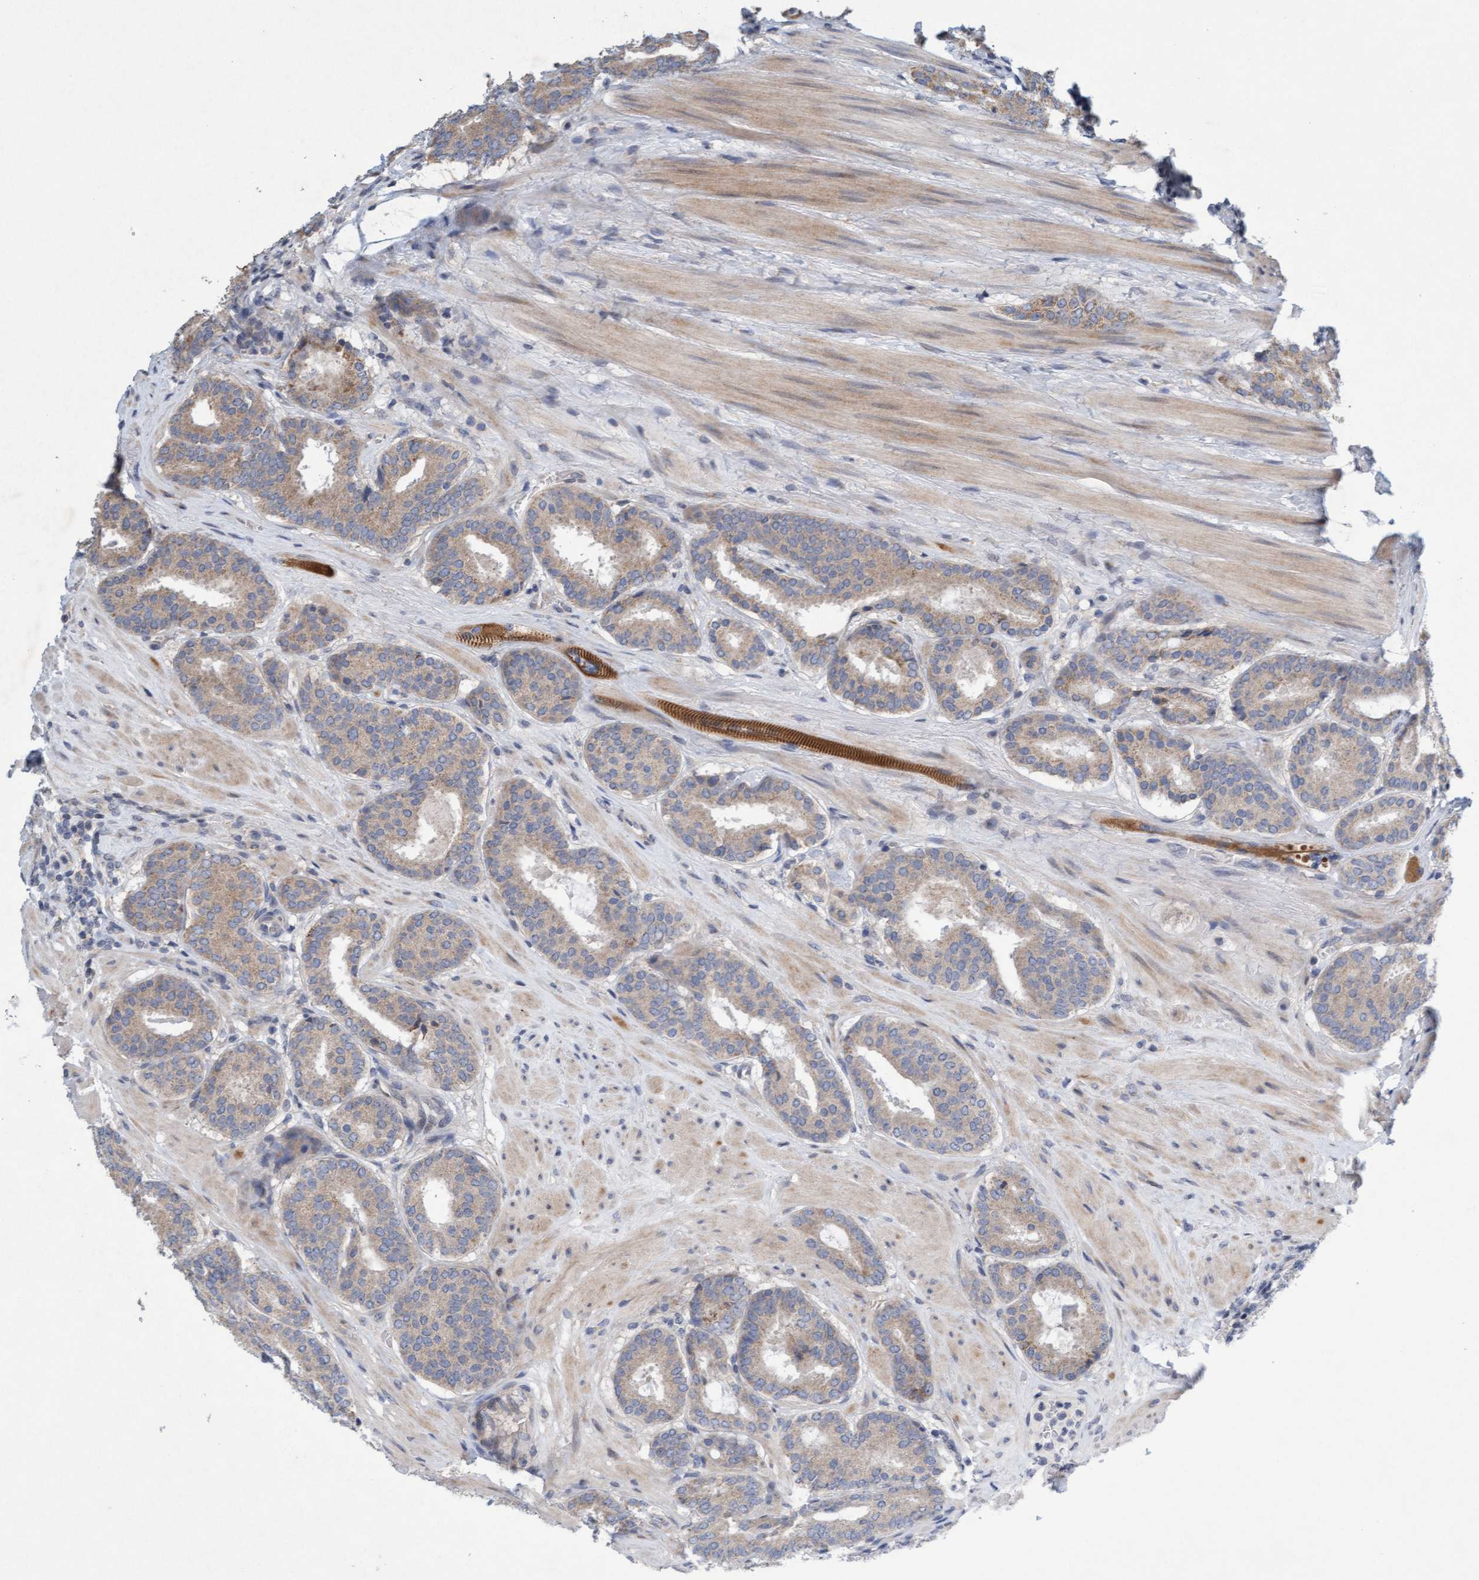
{"staining": {"intensity": "weak", "quantity": ">75%", "location": "cytoplasmic/membranous"}, "tissue": "prostate cancer", "cell_type": "Tumor cells", "image_type": "cancer", "snomed": [{"axis": "morphology", "description": "Adenocarcinoma, Low grade"}, {"axis": "topography", "description": "Prostate"}], "caption": "This image shows immunohistochemistry staining of human prostate low-grade adenocarcinoma, with low weak cytoplasmic/membranous expression in approximately >75% of tumor cells.", "gene": "DDHD2", "patient": {"sex": "male", "age": 69}}